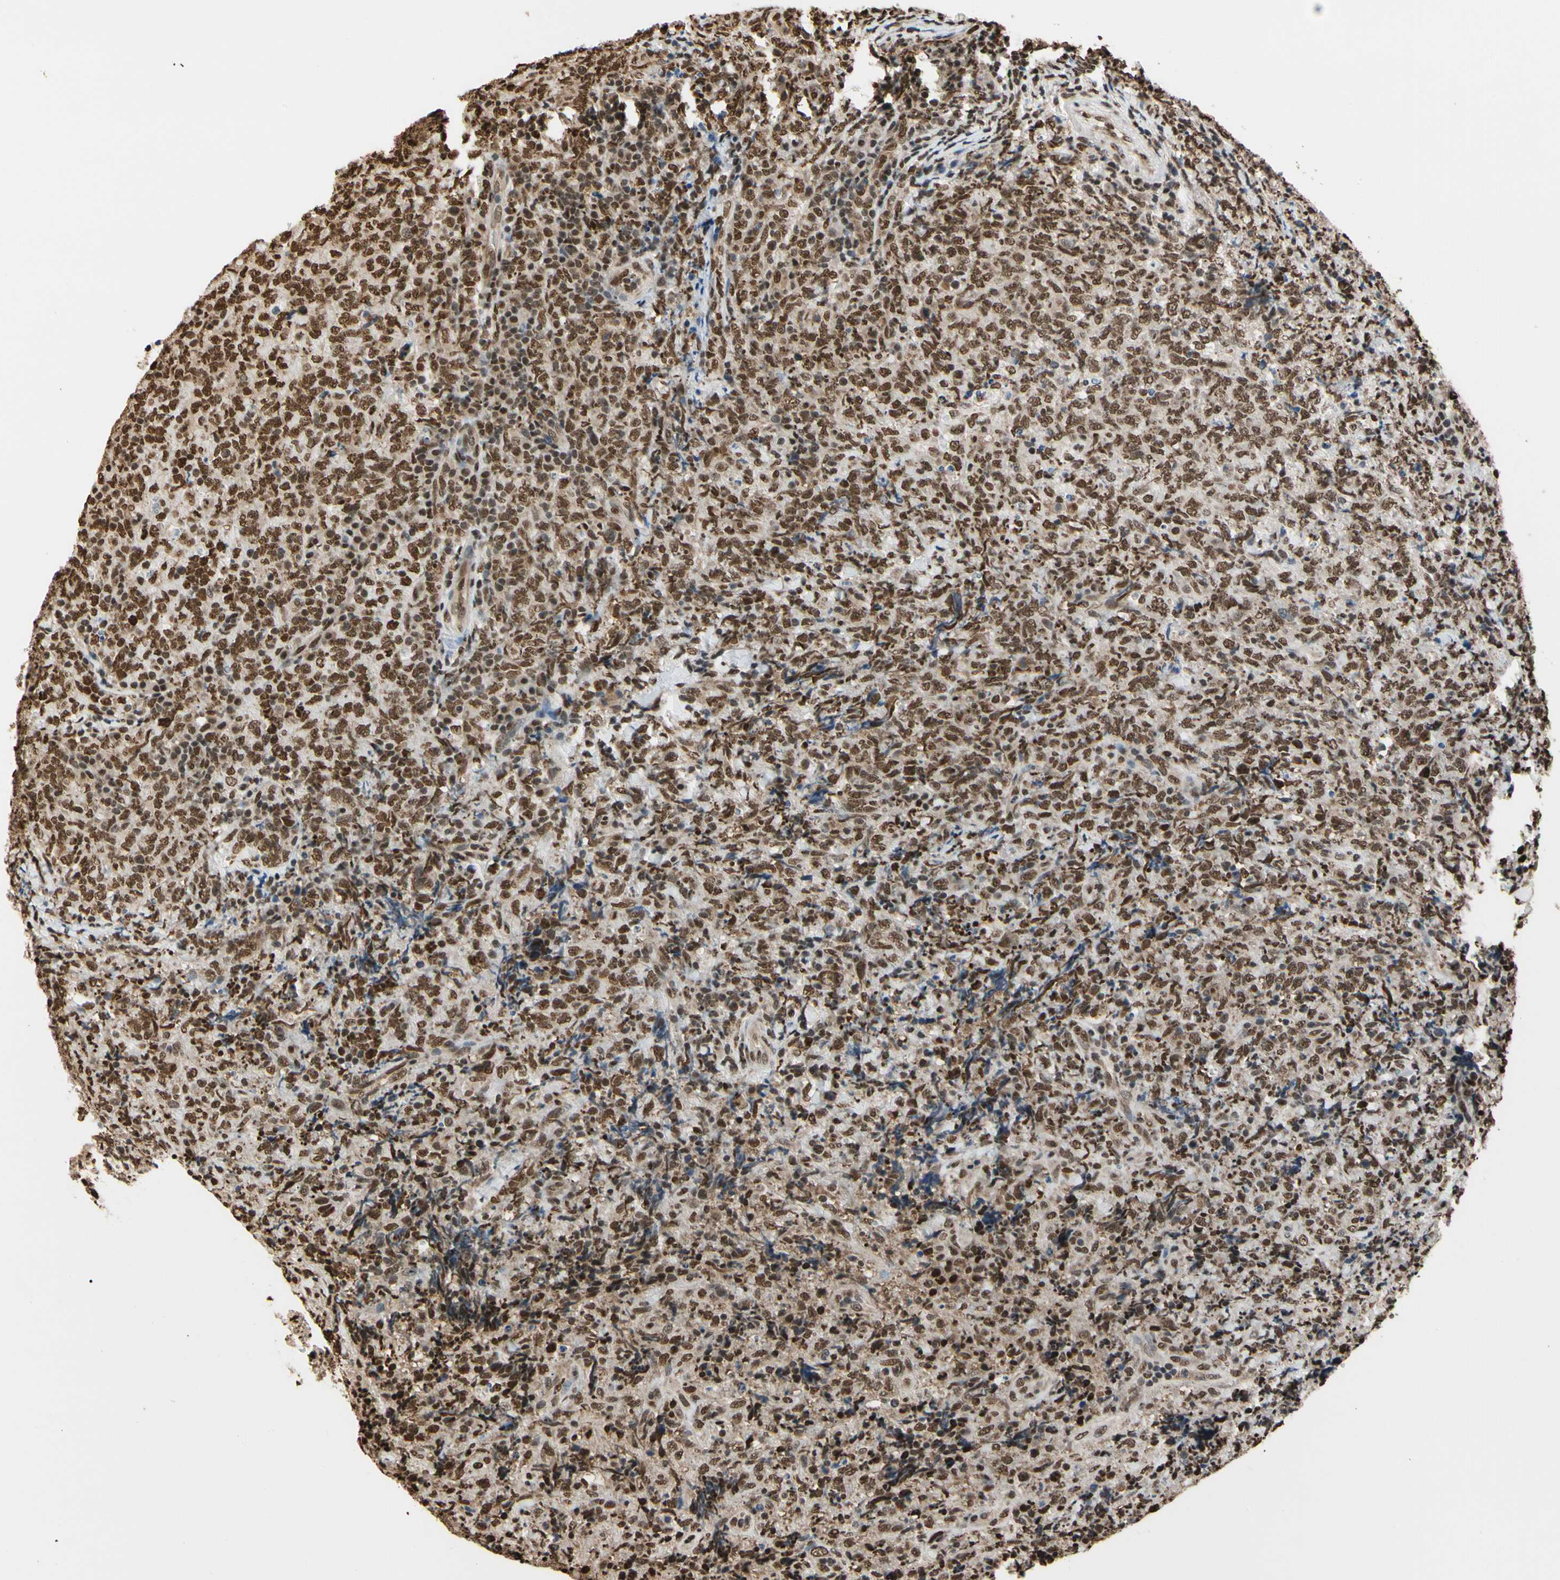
{"staining": {"intensity": "moderate", "quantity": ">75%", "location": "nuclear"}, "tissue": "lymphoma", "cell_type": "Tumor cells", "image_type": "cancer", "snomed": [{"axis": "morphology", "description": "Malignant lymphoma, non-Hodgkin's type, High grade"}, {"axis": "topography", "description": "Tonsil"}], "caption": "Immunohistochemical staining of human lymphoma demonstrates medium levels of moderate nuclear staining in about >75% of tumor cells.", "gene": "HNRNPK", "patient": {"sex": "female", "age": 36}}